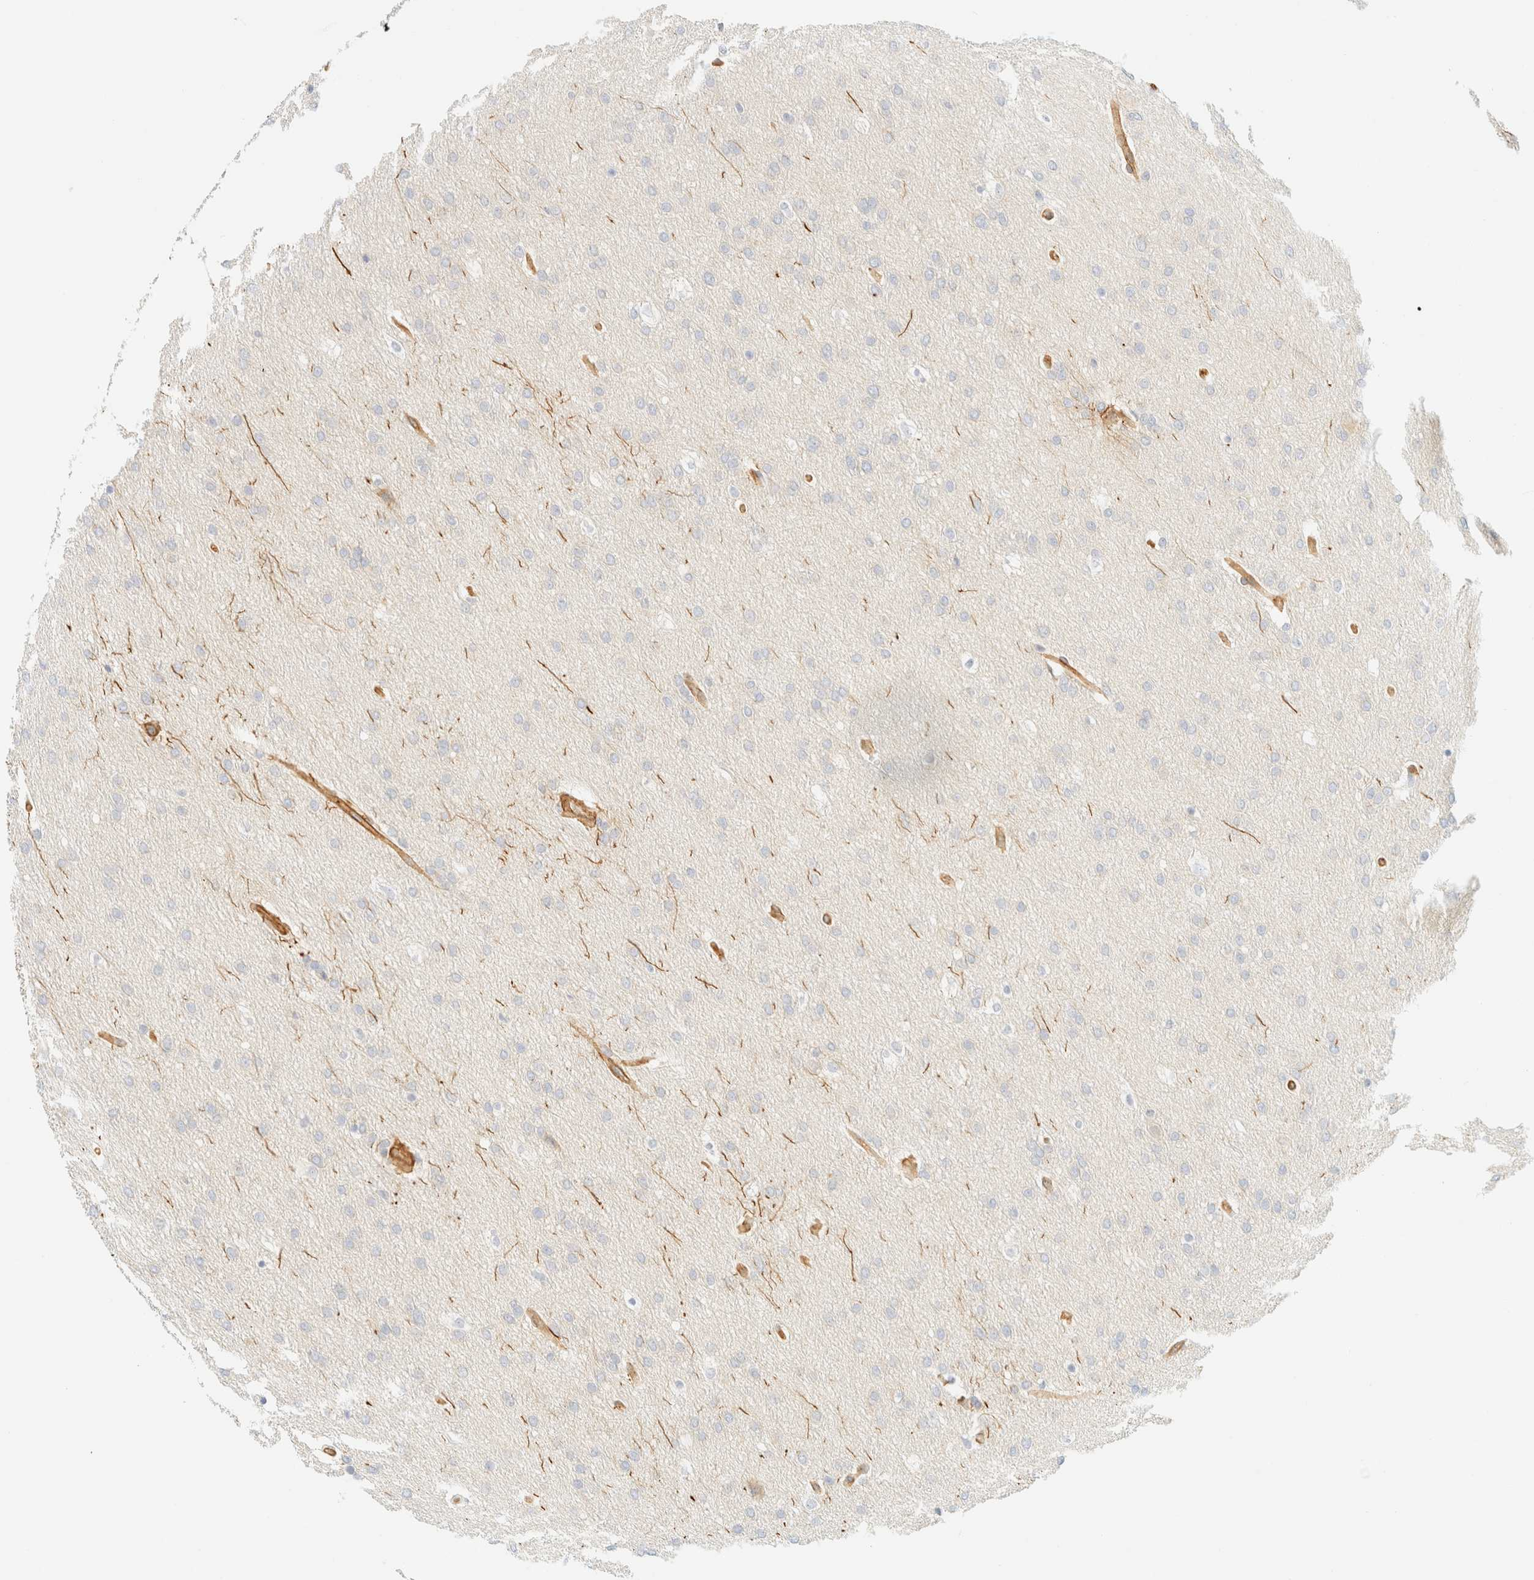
{"staining": {"intensity": "negative", "quantity": "none", "location": "none"}, "tissue": "glioma", "cell_type": "Tumor cells", "image_type": "cancer", "snomed": [{"axis": "morphology", "description": "Glioma, malignant, Low grade"}, {"axis": "topography", "description": "Brain"}], "caption": "Glioma was stained to show a protein in brown. There is no significant staining in tumor cells. The staining is performed using DAB brown chromogen with nuclei counter-stained in using hematoxylin.", "gene": "OTOP2", "patient": {"sex": "female", "age": 37}}